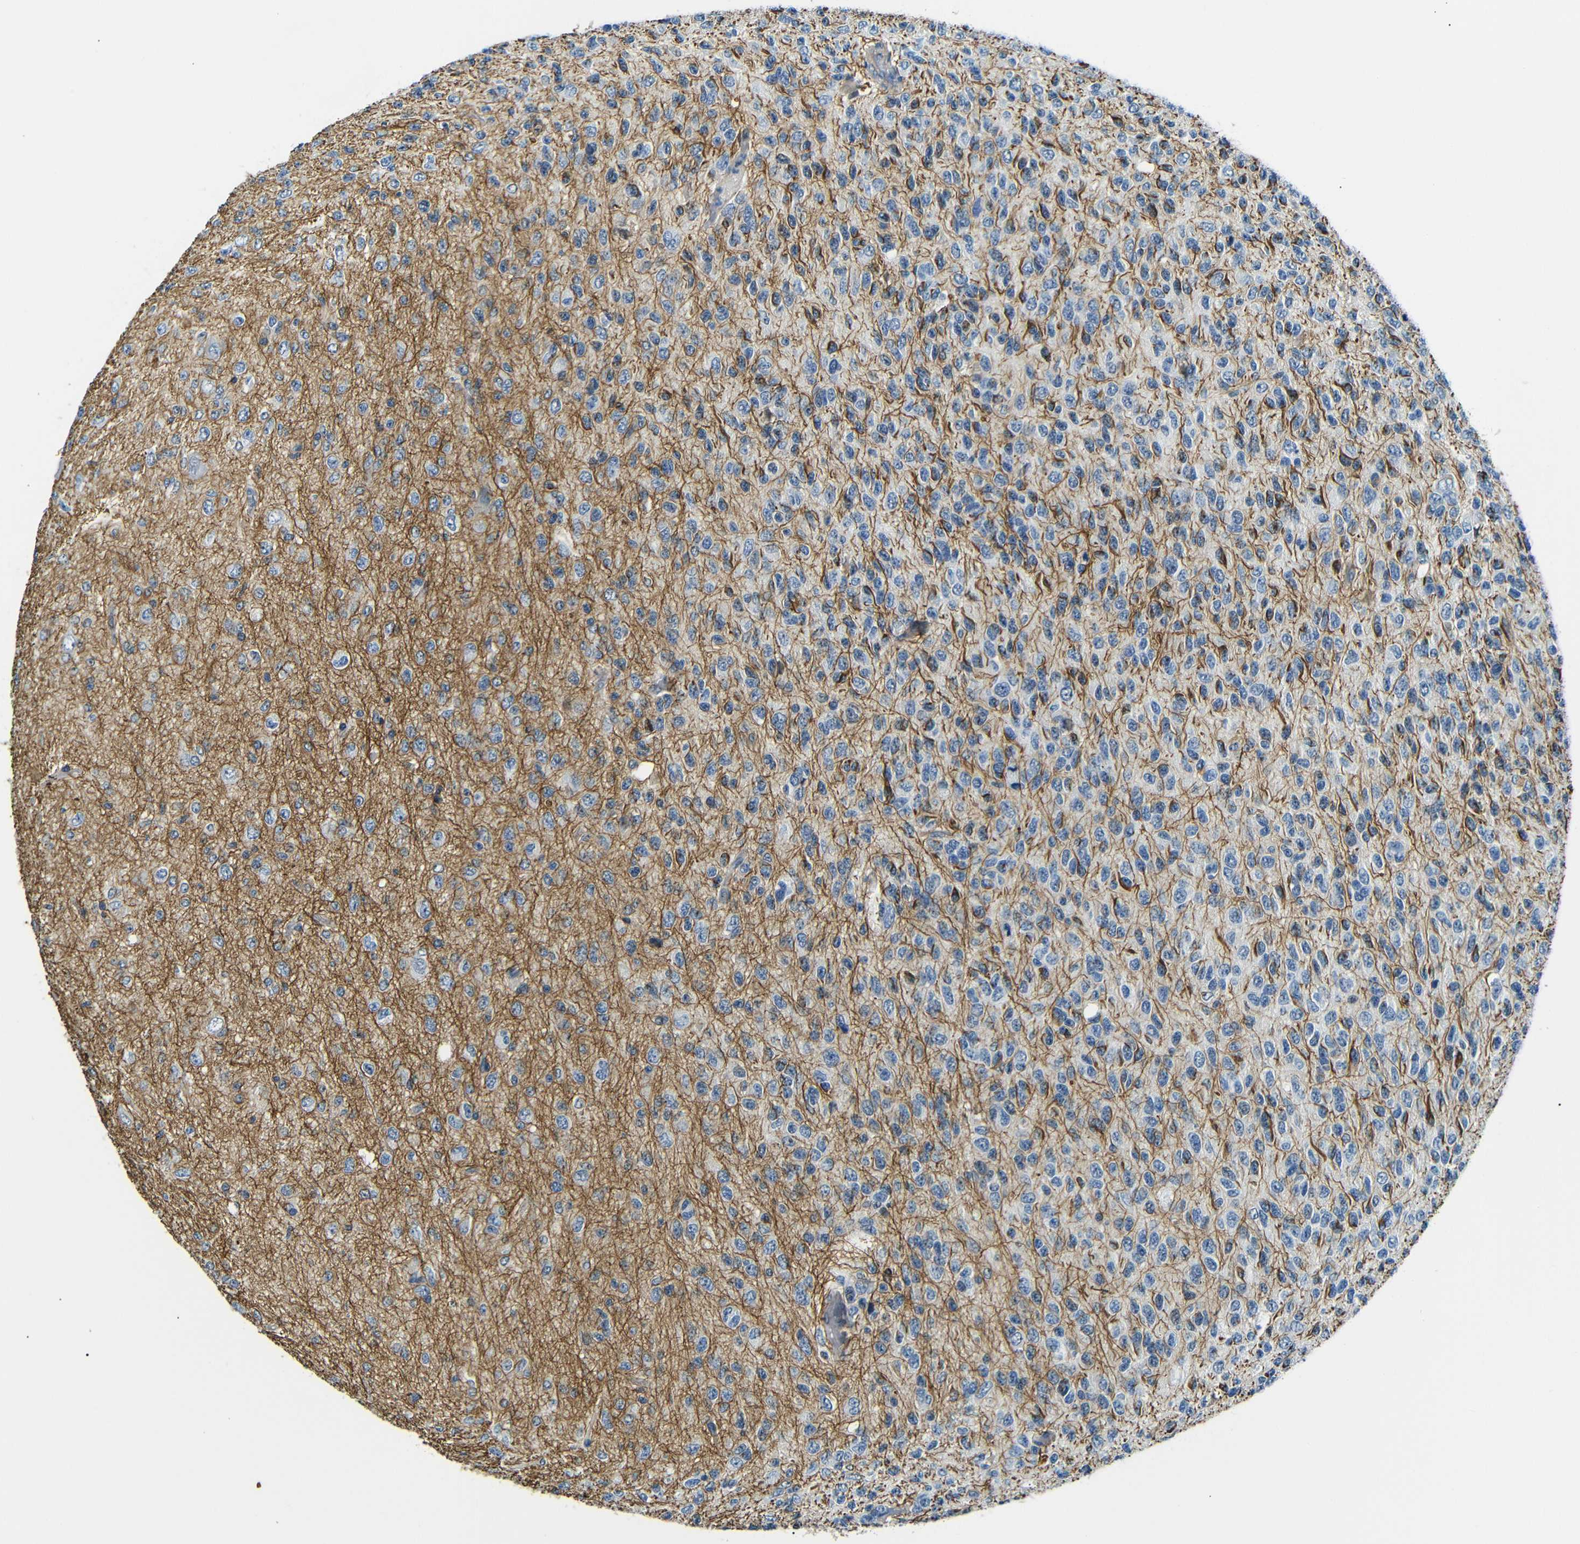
{"staining": {"intensity": "negative", "quantity": "none", "location": "none"}, "tissue": "glioma", "cell_type": "Tumor cells", "image_type": "cancer", "snomed": [{"axis": "morphology", "description": "Glioma, malignant, High grade"}, {"axis": "topography", "description": "pancreas cauda"}], "caption": "An image of glioma stained for a protein shows no brown staining in tumor cells.", "gene": "TAFA1", "patient": {"sex": "male", "age": 60}}